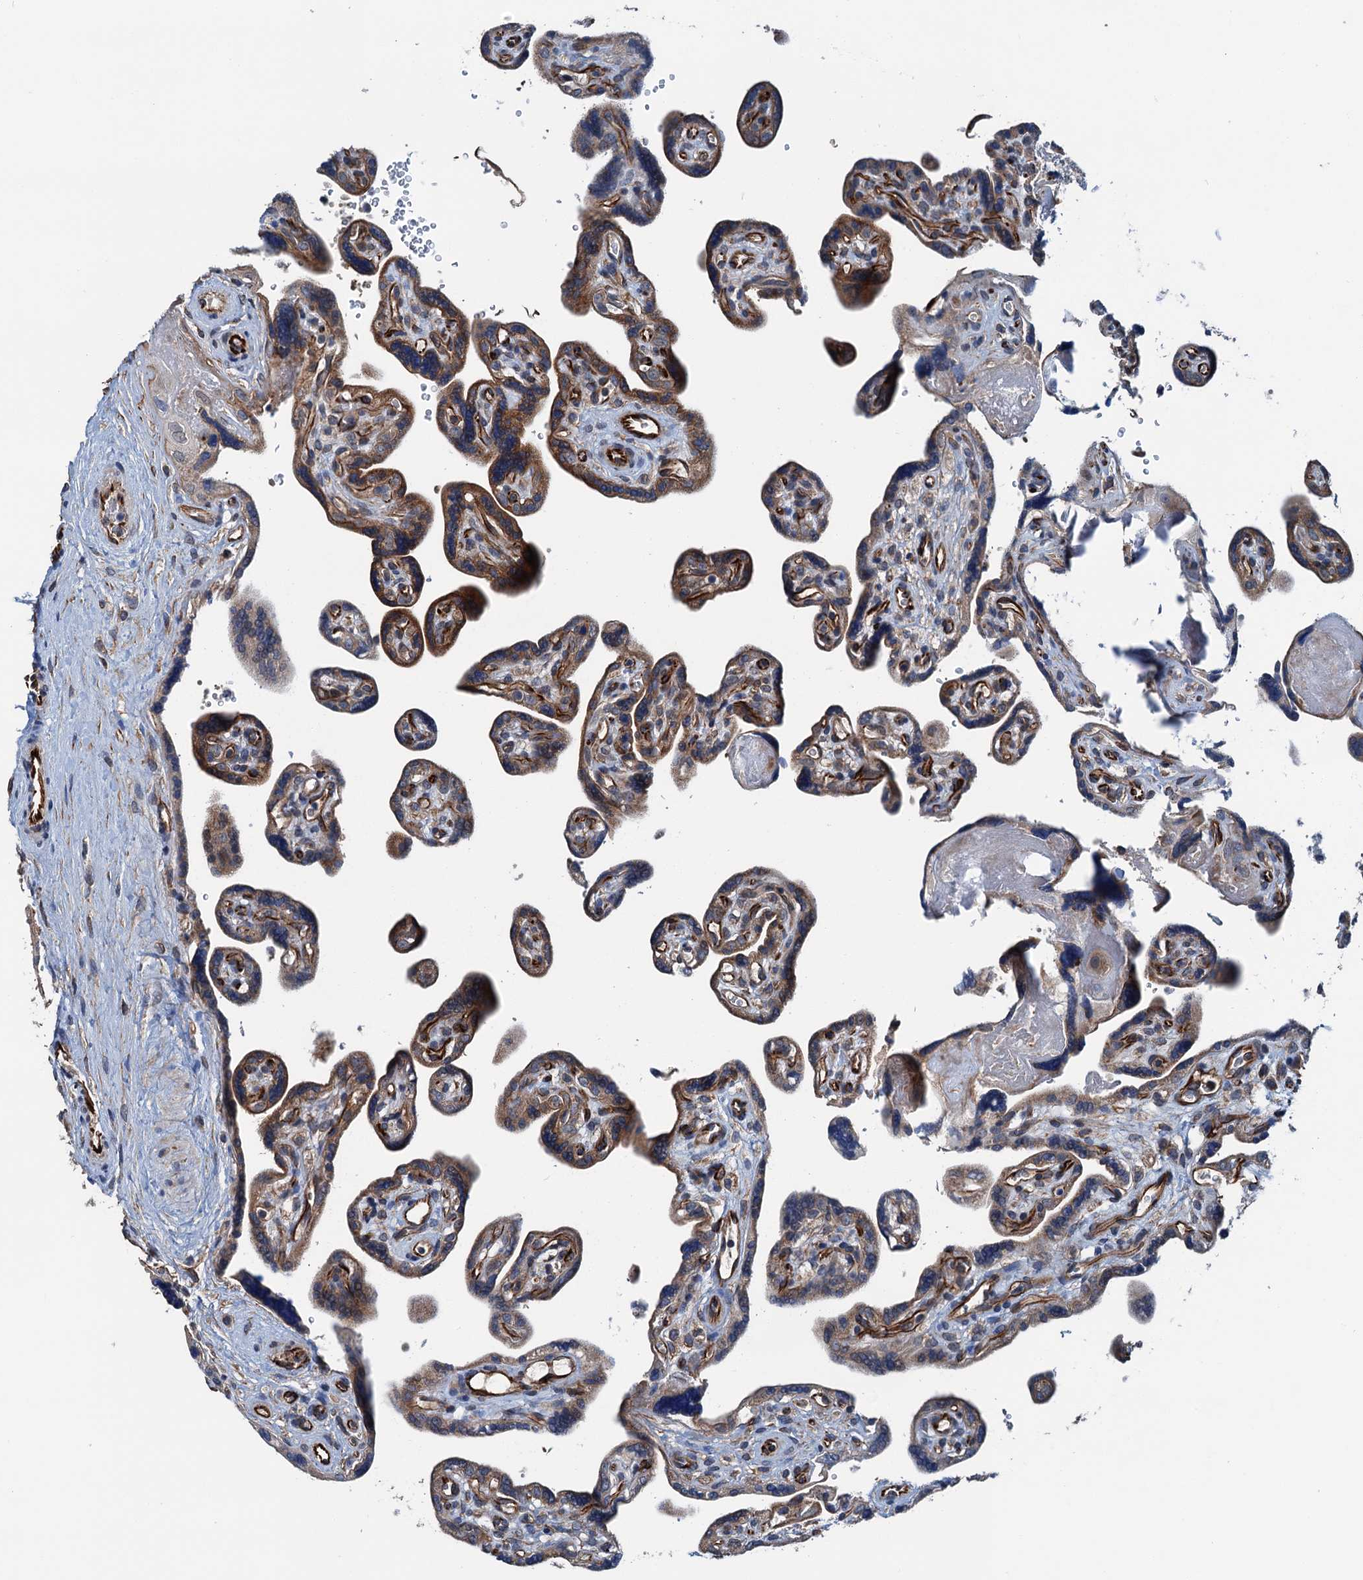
{"staining": {"intensity": "moderate", "quantity": ">75%", "location": "cytoplasmic/membranous"}, "tissue": "placenta", "cell_type": "Trophoblastic cells", "image_type": "normal", "snomed": [{"axis": "morphology", "description": "Normal tissue, NOS"}, {"axis": "topography", "description": "Placenta"}], "caption": "Immunohistochemistry histopathology image of normal placenta: placenta stained using IHC displays medium levels of moderate protein expression localized specifically in the cytoplasmic/membranous of trophoblastic cells, appearing as a cytoplasmic/membranous brown color.", "gene": "ELAC1", "patient": {"sex": "female", "age": 39}}